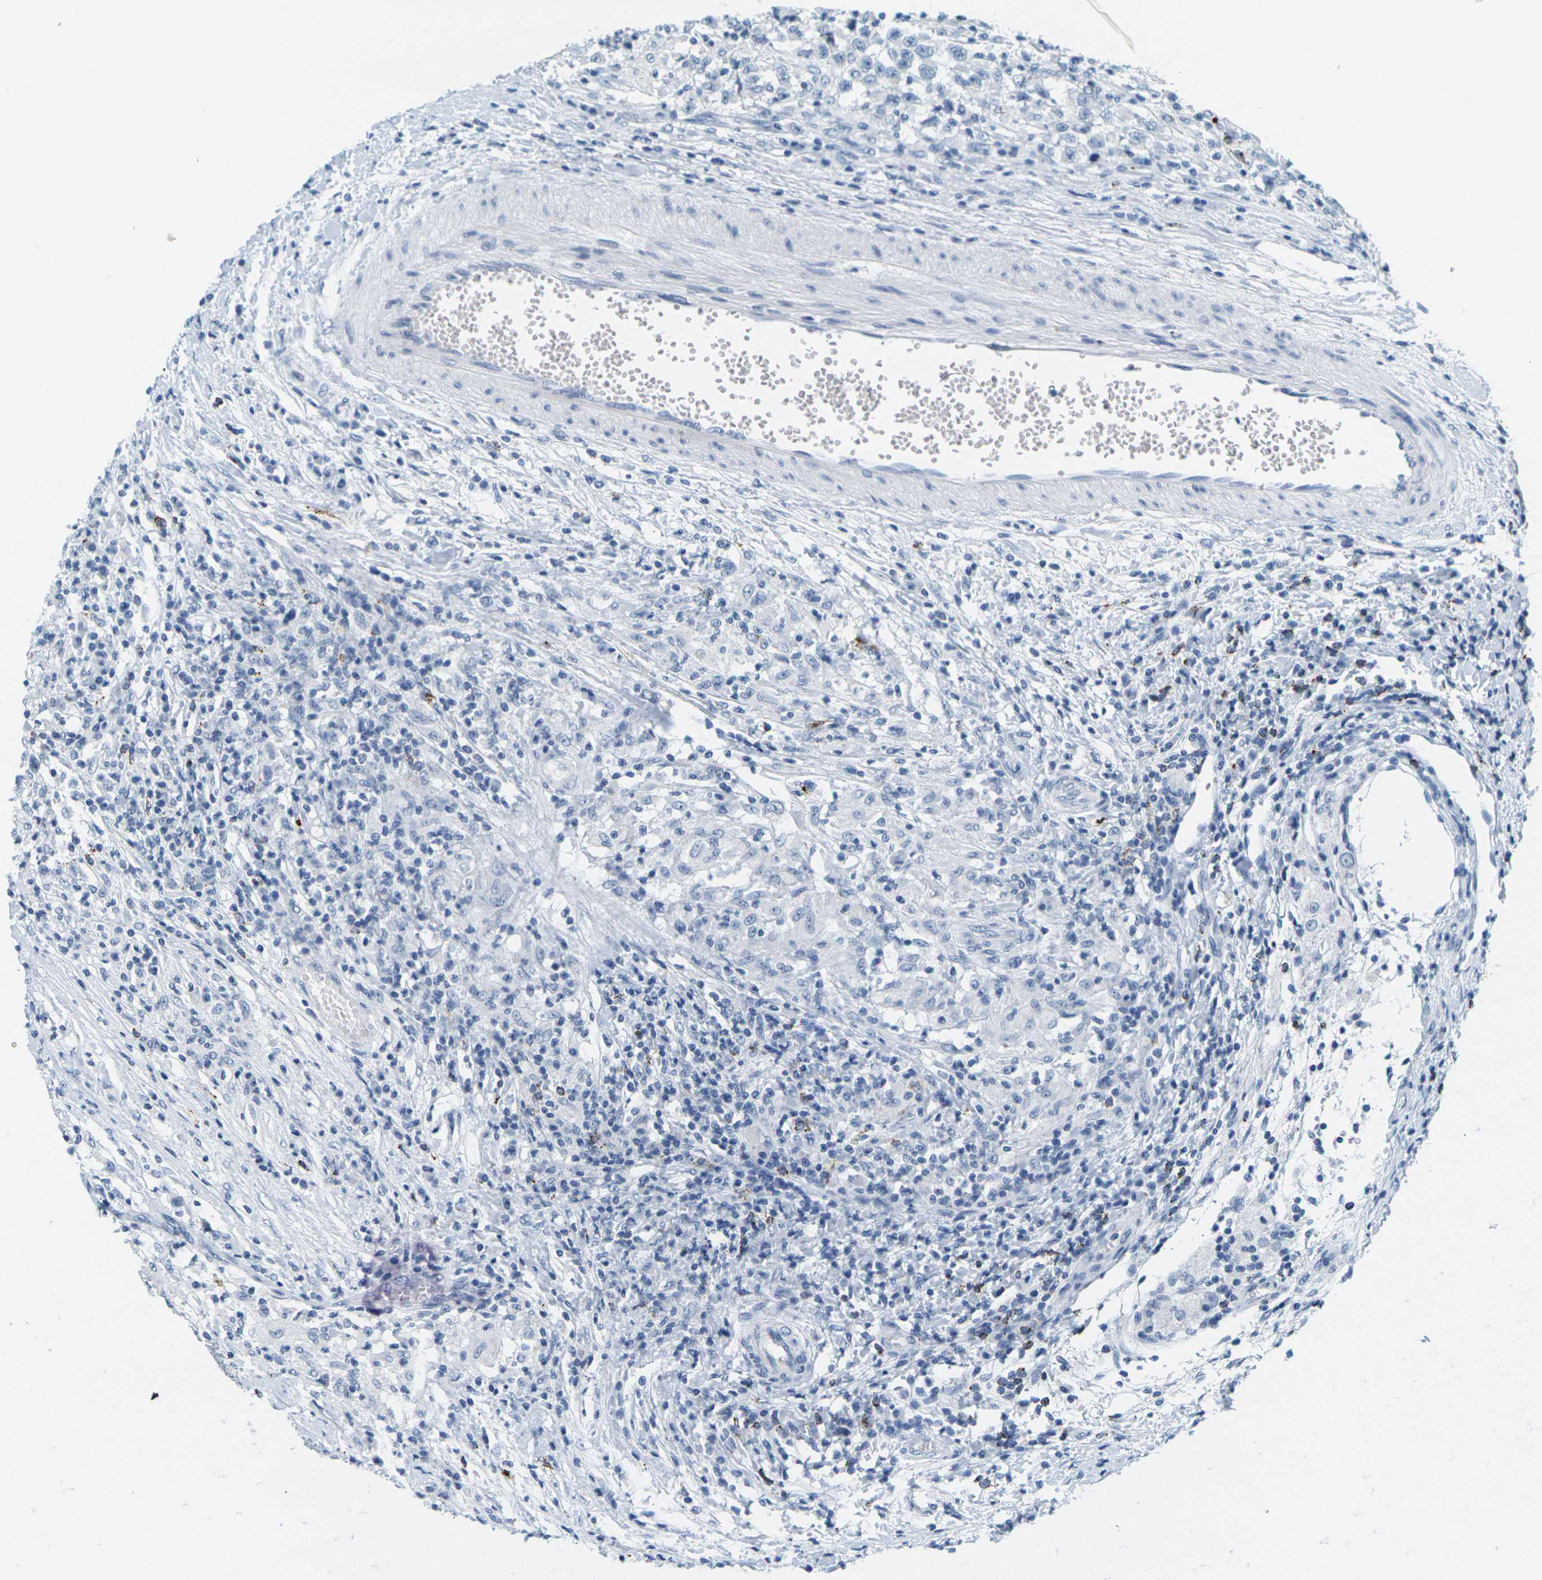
{"staining": {"intensity": "negative", "quantity": "none", "location": "none"}, "tissue": "testis cancer", "cell_type": "Tumor cells", "image_type": "cancer", "snomed": [{"axis": "morphology", "description": "Carcinoma, Embryonal, NOS"}, {"axis": "topography", "description": "Testis"}], "caption": "A high-resolution image shows immunohistochemistry staining of testis cancer, which displays no significant staining in tumor cells. (DAB immunohistochemistry (IHC) visualized using brightfield microscopy, high magnification).", "gene": "HLA-DOB", "patient": {"sex": "male", "age": 21}}